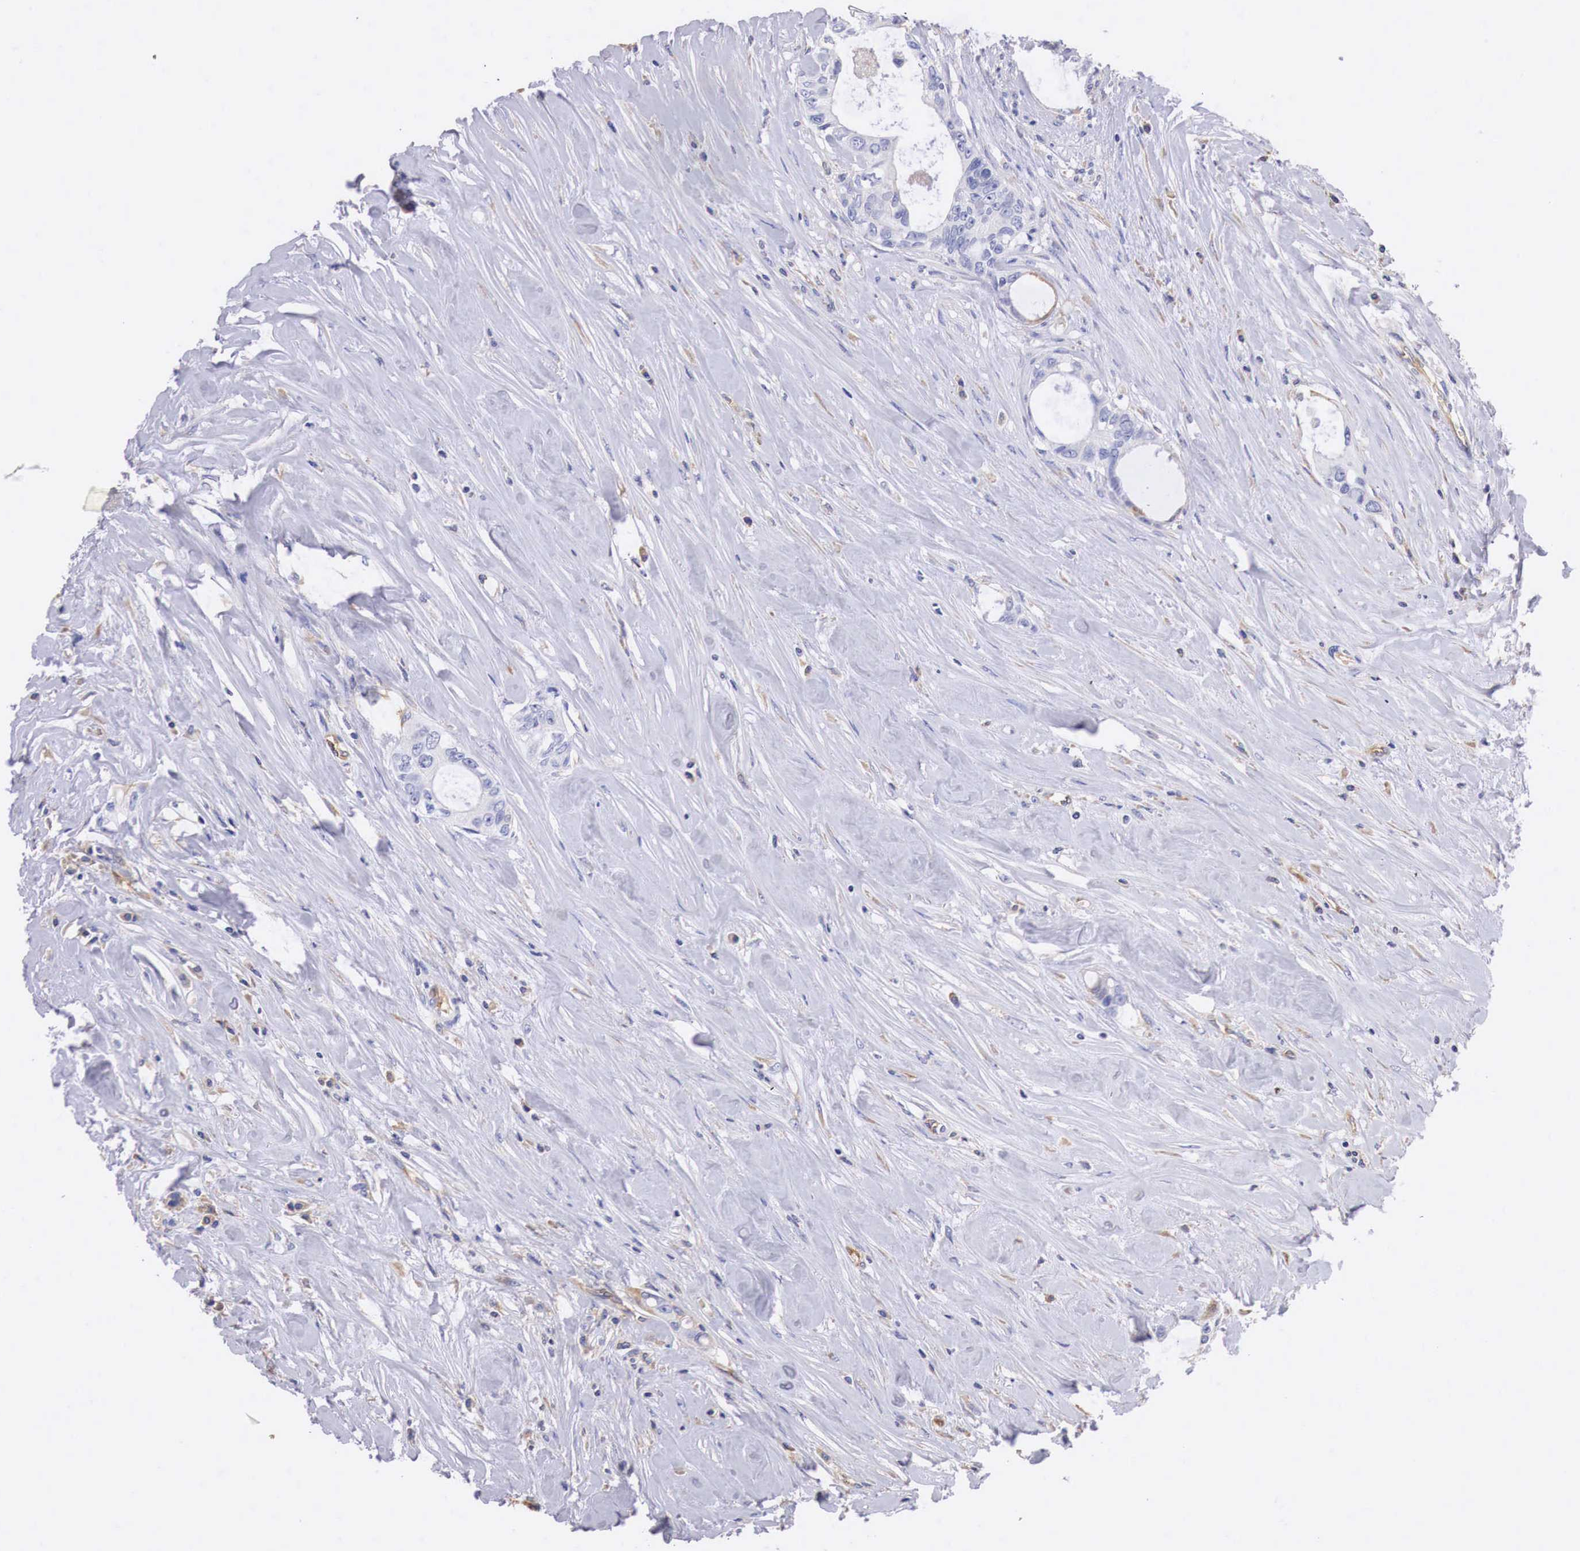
{"staining": {"intensity": "negative", "quantity": "none", "location": "none"}, "tissue": "colorectal cancer", "cell_type": "Tumor cells", "image_type": "cancer", "snomed": [{"axis": "morphology", "description": "Adenocarcinoma, NOS"}, {"axis": "topography", "description": "Rectum"}], "caption": "Micrograph shows no protein expression in tumor cells of colorectal cancer tissue.", "gene": "RDX", "patient": {"sex": "female", "age": 57}}